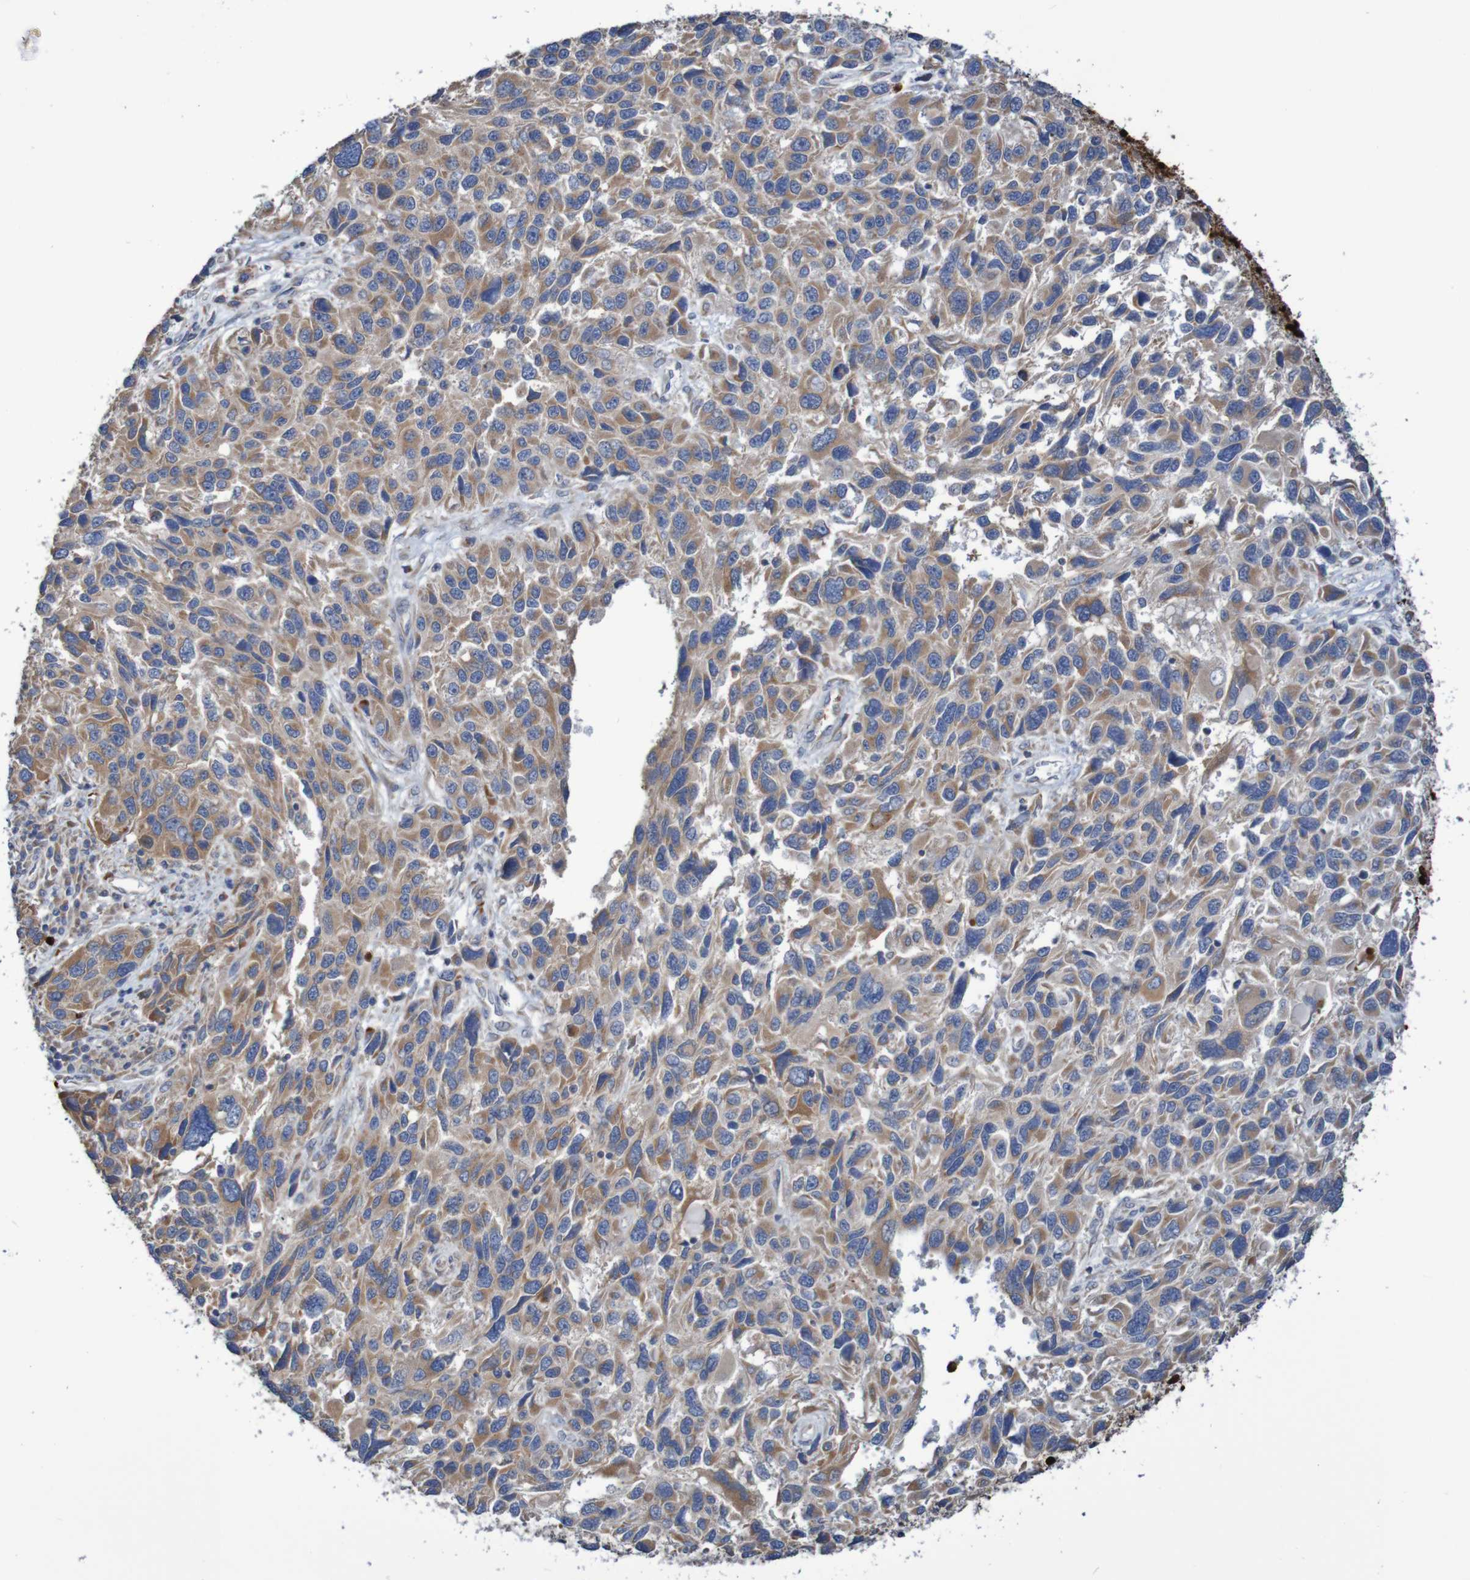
{"staining": {"intensity": "weak", "quantity": ">75%", "location": "cytoplasmic/membranous"}, "tissue": "melanoma", "cell_type": "Tumor cells", "image_type": "cancer", "snomed": [{"axis": "morphology", "description": "Malignant melanoma, NOS"}, {"axis": "topography", "description": "Skin"}], "caption": "Weak cytoplasmic/membranous protein staining is appreciated in approximately >75% of tumor cells in melanoma. The staining was performed using DAB, with brown indicating positive protein expression. Nuclei are stained blue with hematoxylin.", "gene": "PARP4", "patient": {"sex": "male", "age": 53}}